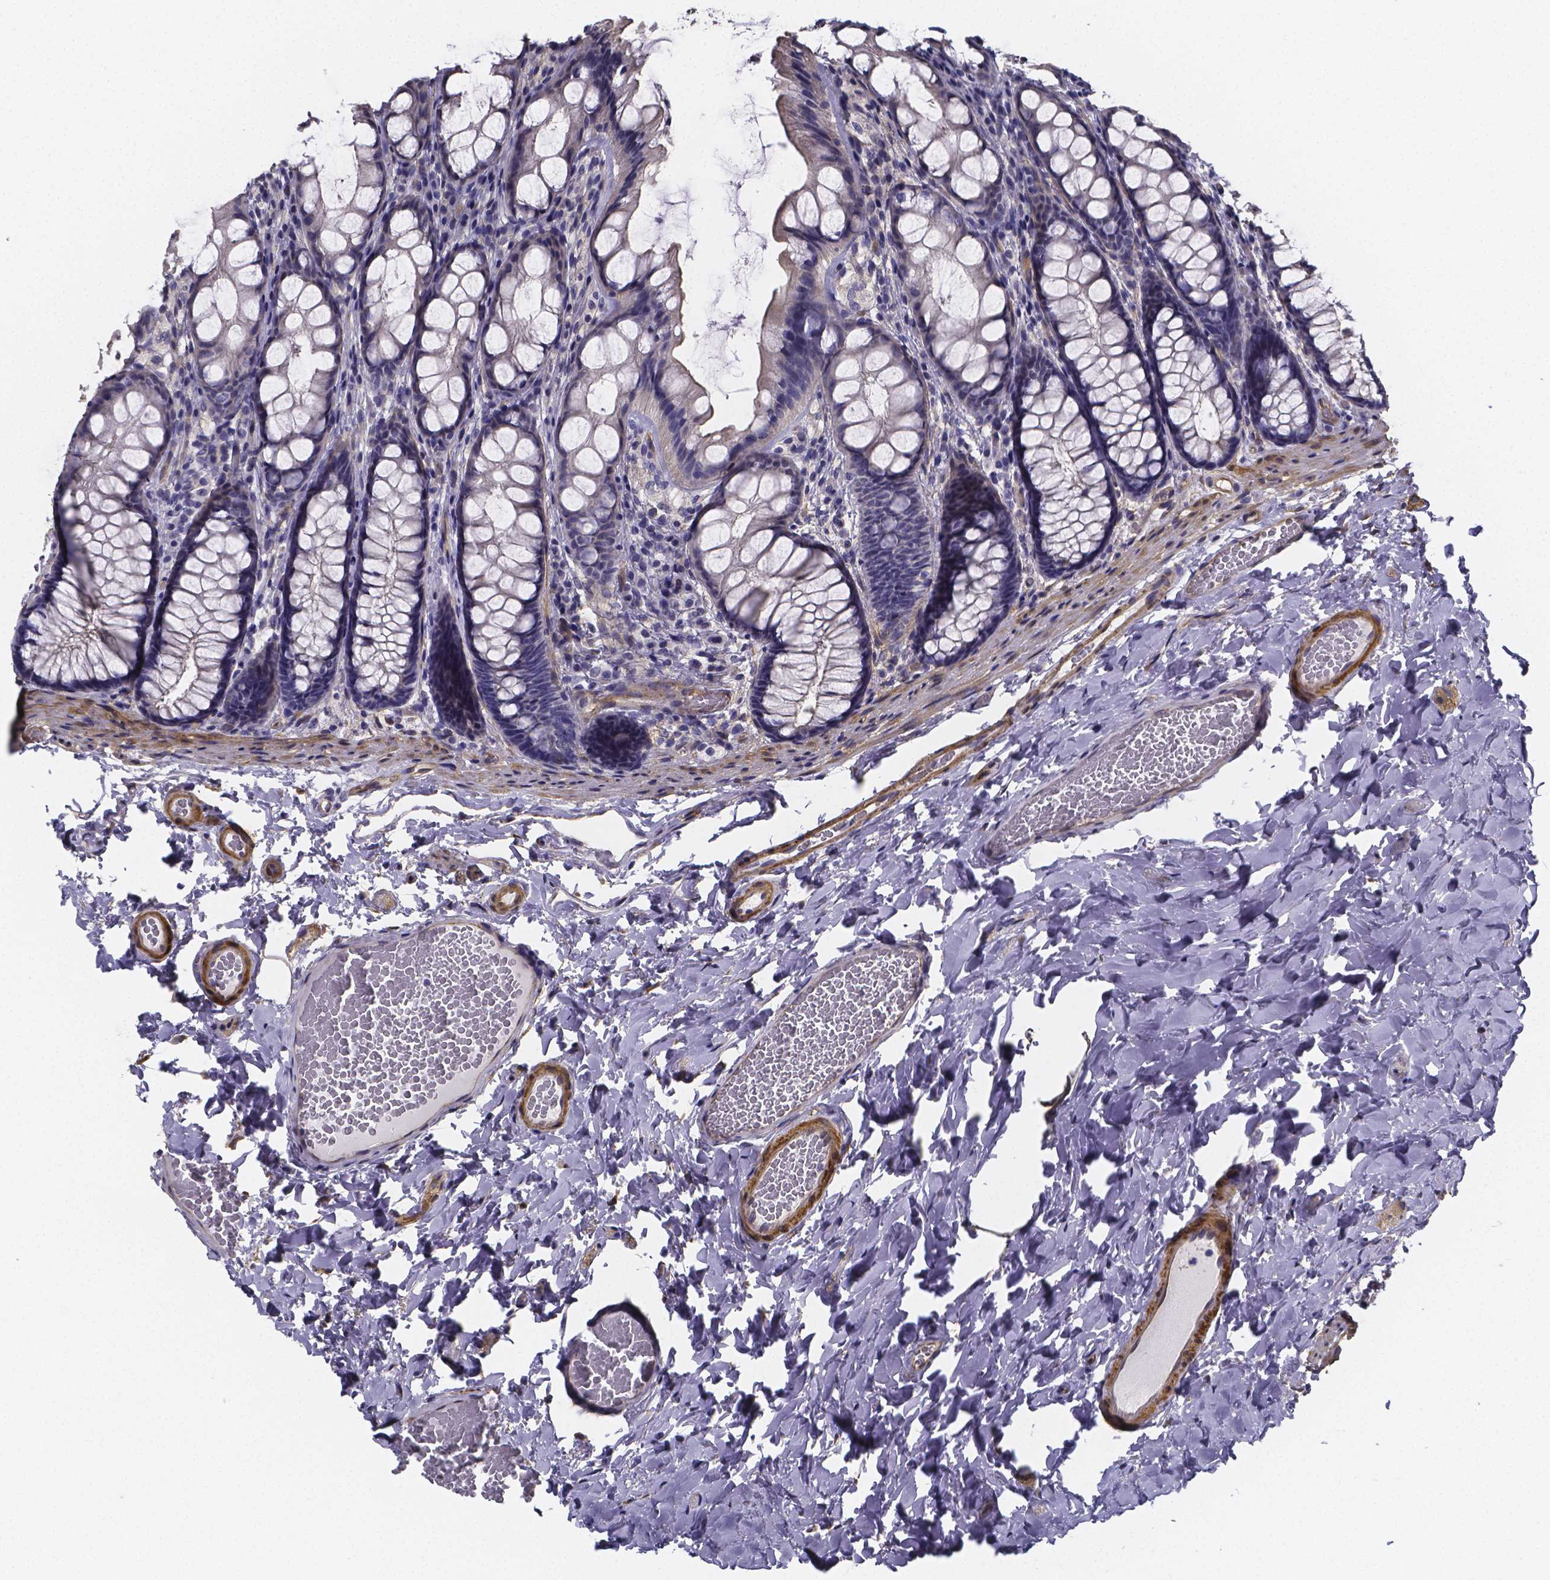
{"staining": {"intensity": "weak", "quantity": "<25%", "location": "cytoplasmic/membranous"}, "tissue": "colon", "cell_type": "Endothelial cells", "image_type": "normal", "snomed": [{"axis": "morphology", "description": "Normal tissue, NOS"}, {"axis": "topography", "description": "Colon"}], "caption": "Immunohistochemistry (IHC) of benign human colon reveals no expression in endothelial cells.", "gene": "RERG", "patient": {"sex": "male", "age": 47}}